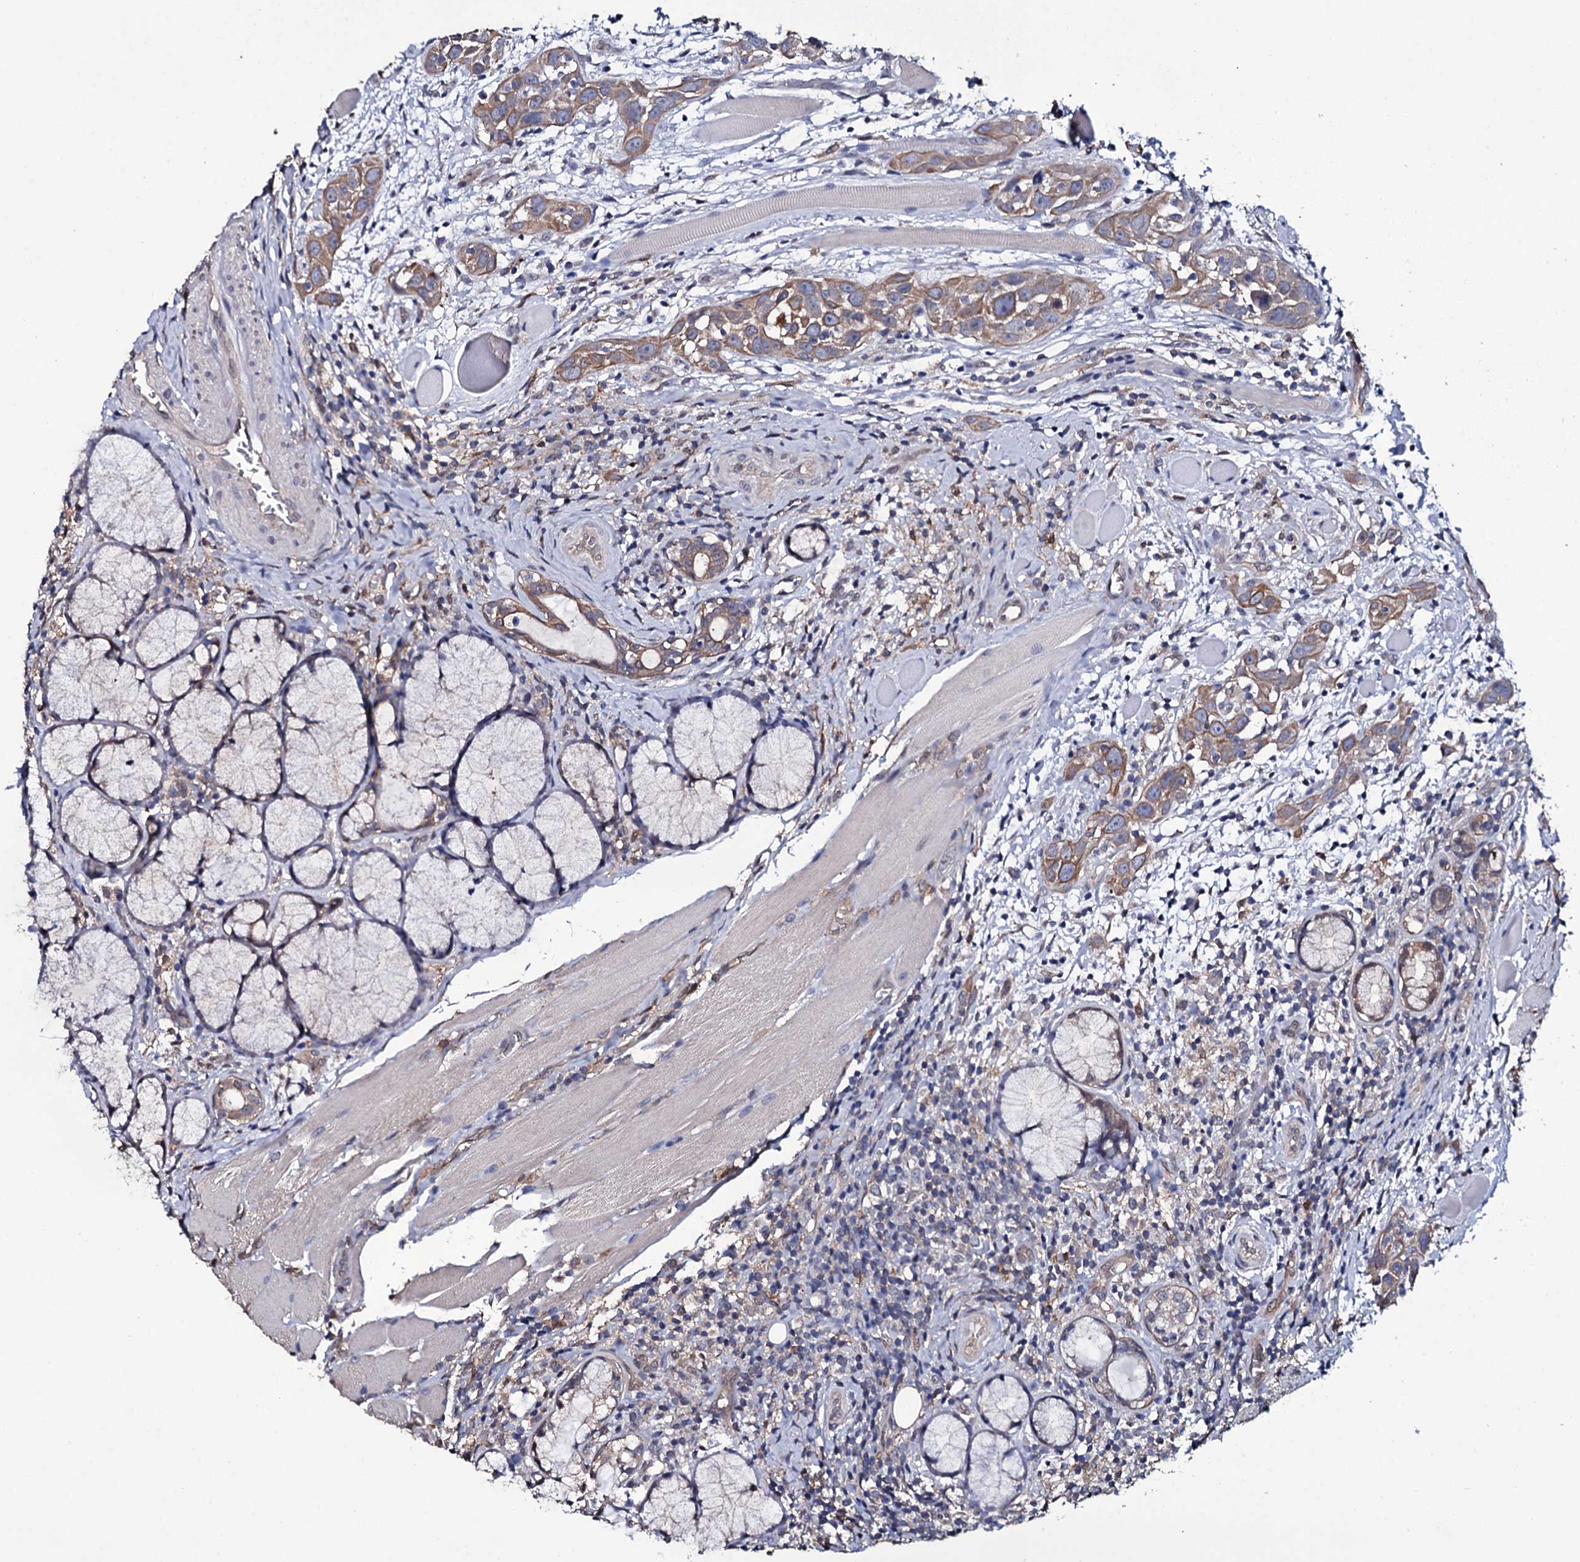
{"staining": {"intensity": "moderate", "quantity": ">75%", "location": "cytoplasmic/membranous"}, "tissue": "head and neck cancer", "cell_type": "Tumor cells", "image_type": "cancer", "snomed": [{"axis": "morphology", "description": "Squamous cell carcinoma, NOS"}, {"axis": "topography", "description": "Oral tissue"}, {"axis": "topography", "description": "Head-Neck"}], "caption": "Squamous cell carcinoma (head and neck) stained with a protein marker shows moderate staining in tumor cells.", "gene": "CRYL1", "patient": {"sex": "female", "age": 50}}